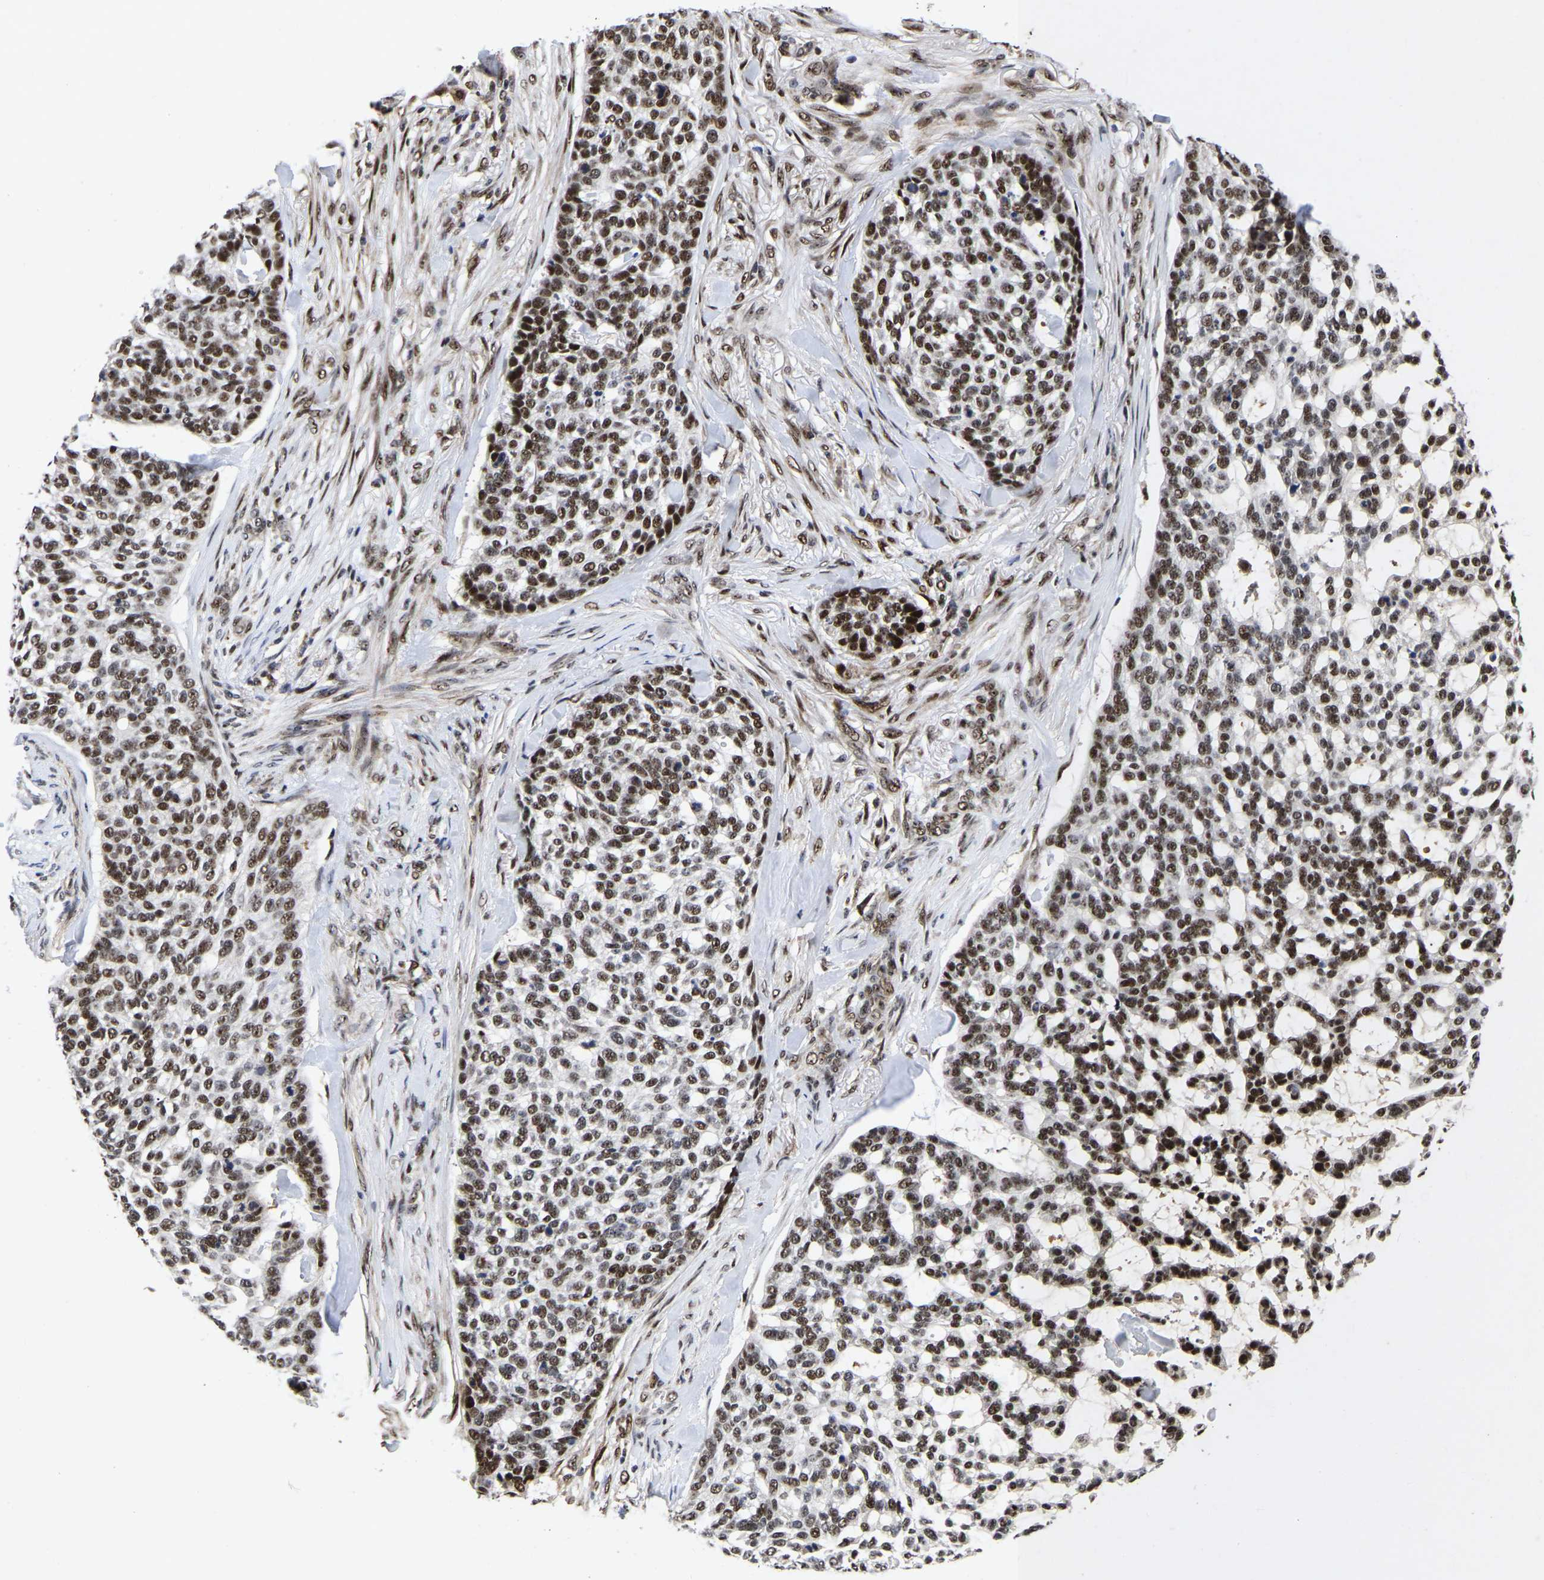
{"staining": {"intensity": "strong", "quantity": ">75%", "location": "nuclear"}, "tissue": "skin cancer", "cell_type": "Tumor cells", "image_type": "cancer", "snomed": [{"axis": "morphology", "description": "Basal cell carcinoma"}, {"axis": "topography", "description": "Skin"}], "caption": "Strong nuclear staining for a protein is present in approximately >75% of tumor cells of skin cancer using immunohistochemistry.", "gene": "JUNB", "patient": {"sex": "female", "age": 64}}